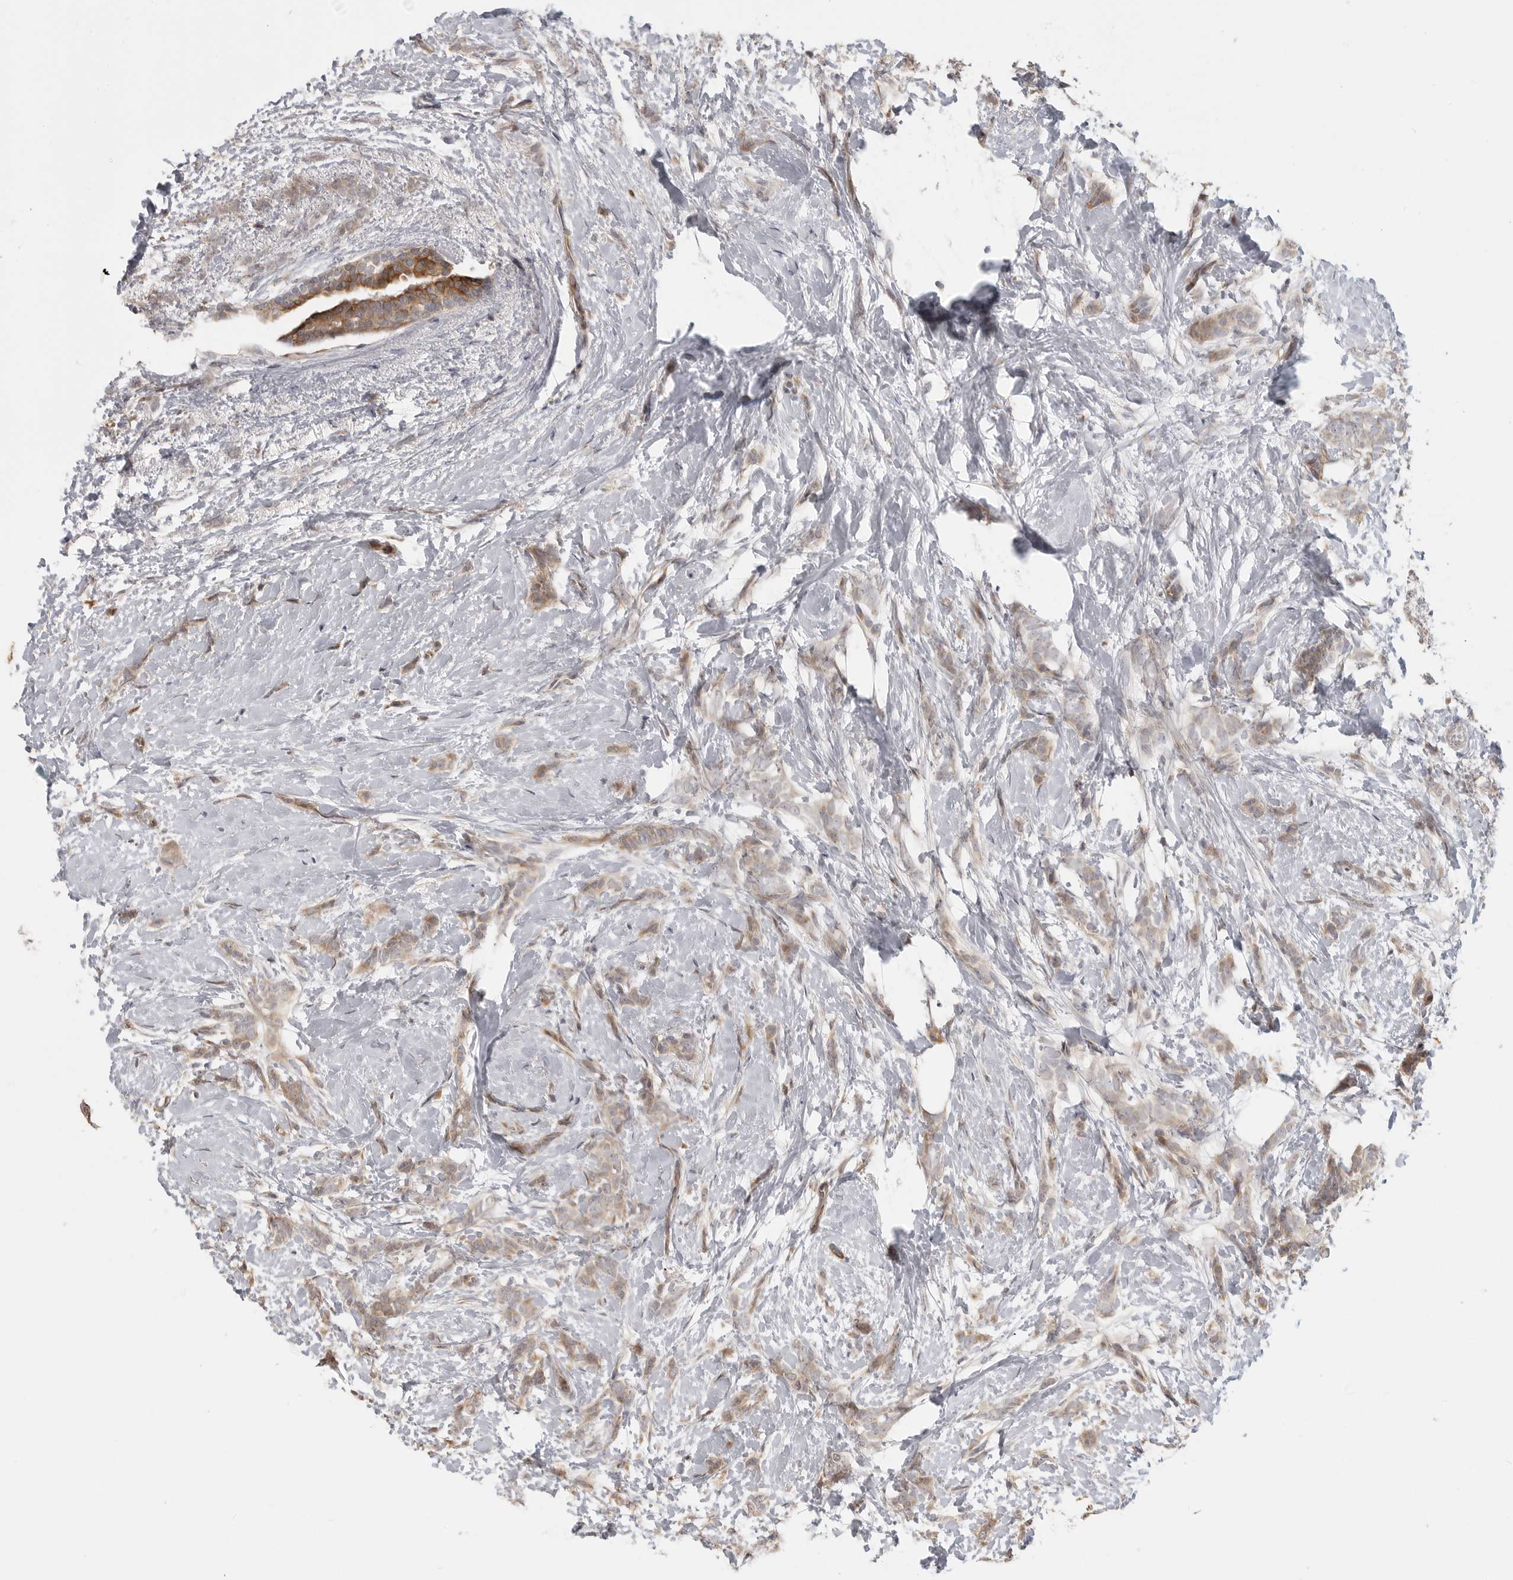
{"staining": {"intensity": "weak", "quantity": ">75%", "location": "cytoplasmic/membranous"}, "tissue": "breast cancer", "cell_type": "Tumor cells", "image_type": "cancer", "snomed": [{"axis": "morphology", "description": "Lobular carcinoma, in situ"}, {"axis": "morphology", "description": "Lobular carcinoma"}, {"axis": "topography", "description": "Breast"}], "caption": "Breast lobular carcinoma tissue demonstrates weak cytoplasmic/membranous staining in approximately >75% of tumor cells, visualized by immunohistochemistry.", "gene": "IDO1", "patient": {"sex": "female", "age": 41}}